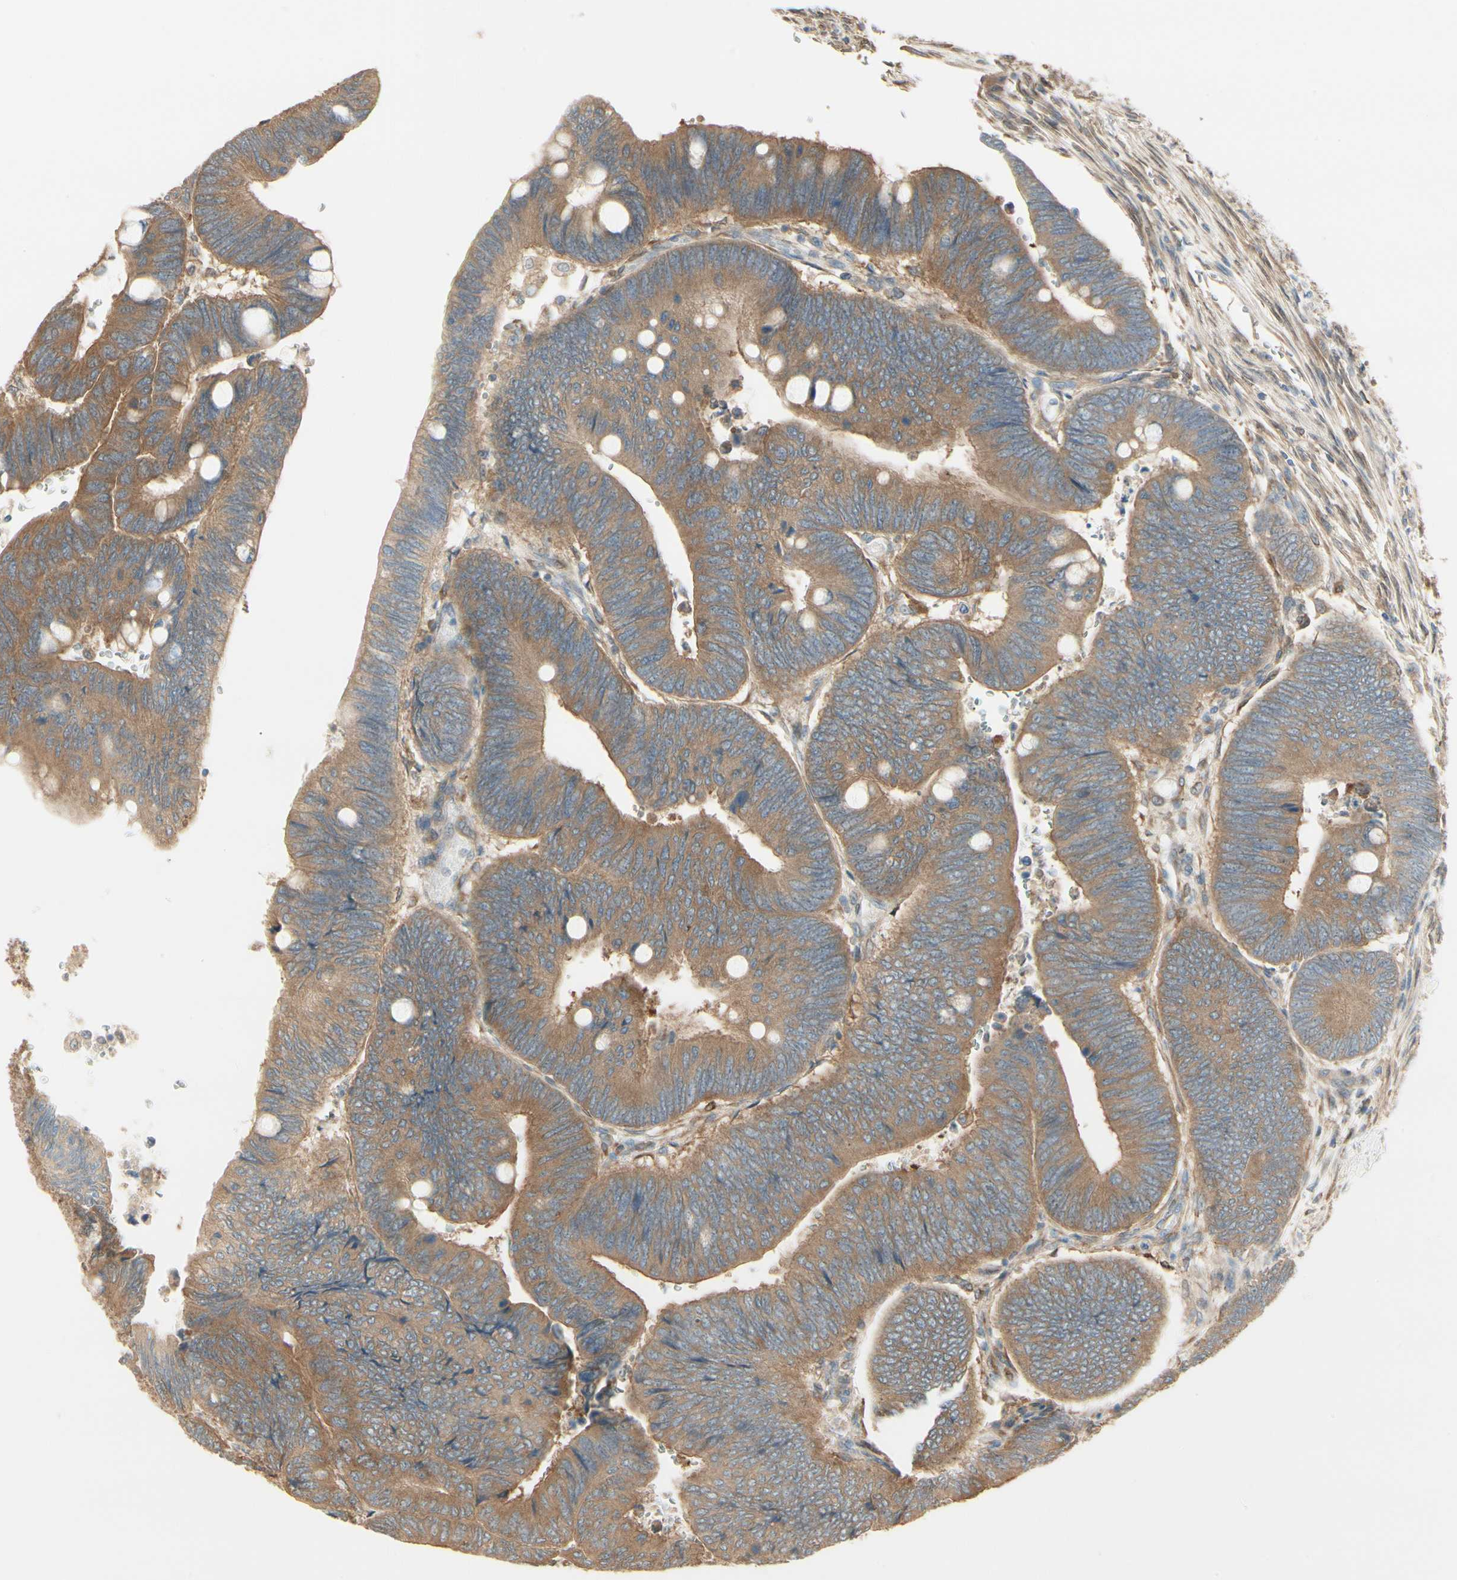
{"staining": {"intensity": "moderate", "quantity": ">75%", "location": "cytoplasmic/membranous"}, "tissue": "colorectal cancer", "cell_type": "Tumor cells", "image_type": "cancer", "snomed": [{"axis": "morphology", "description": "Normal tissue, NOS"}, {"axis": "morphology", "description": "Adenocarcinoma, NOS"}, {"axis": "topography", "description": "Rectum"}, {"axis": "topography", "description": "Peripheral nerve tissue"}], "caption": "Tumor cells display medium levels of moderate cytoplasmic/membranous positivity in about >75% of cells in human colorectal adenocarcinoma.", "gene": "IRAG1", "patient": {"sex": "male", "age": 92}}